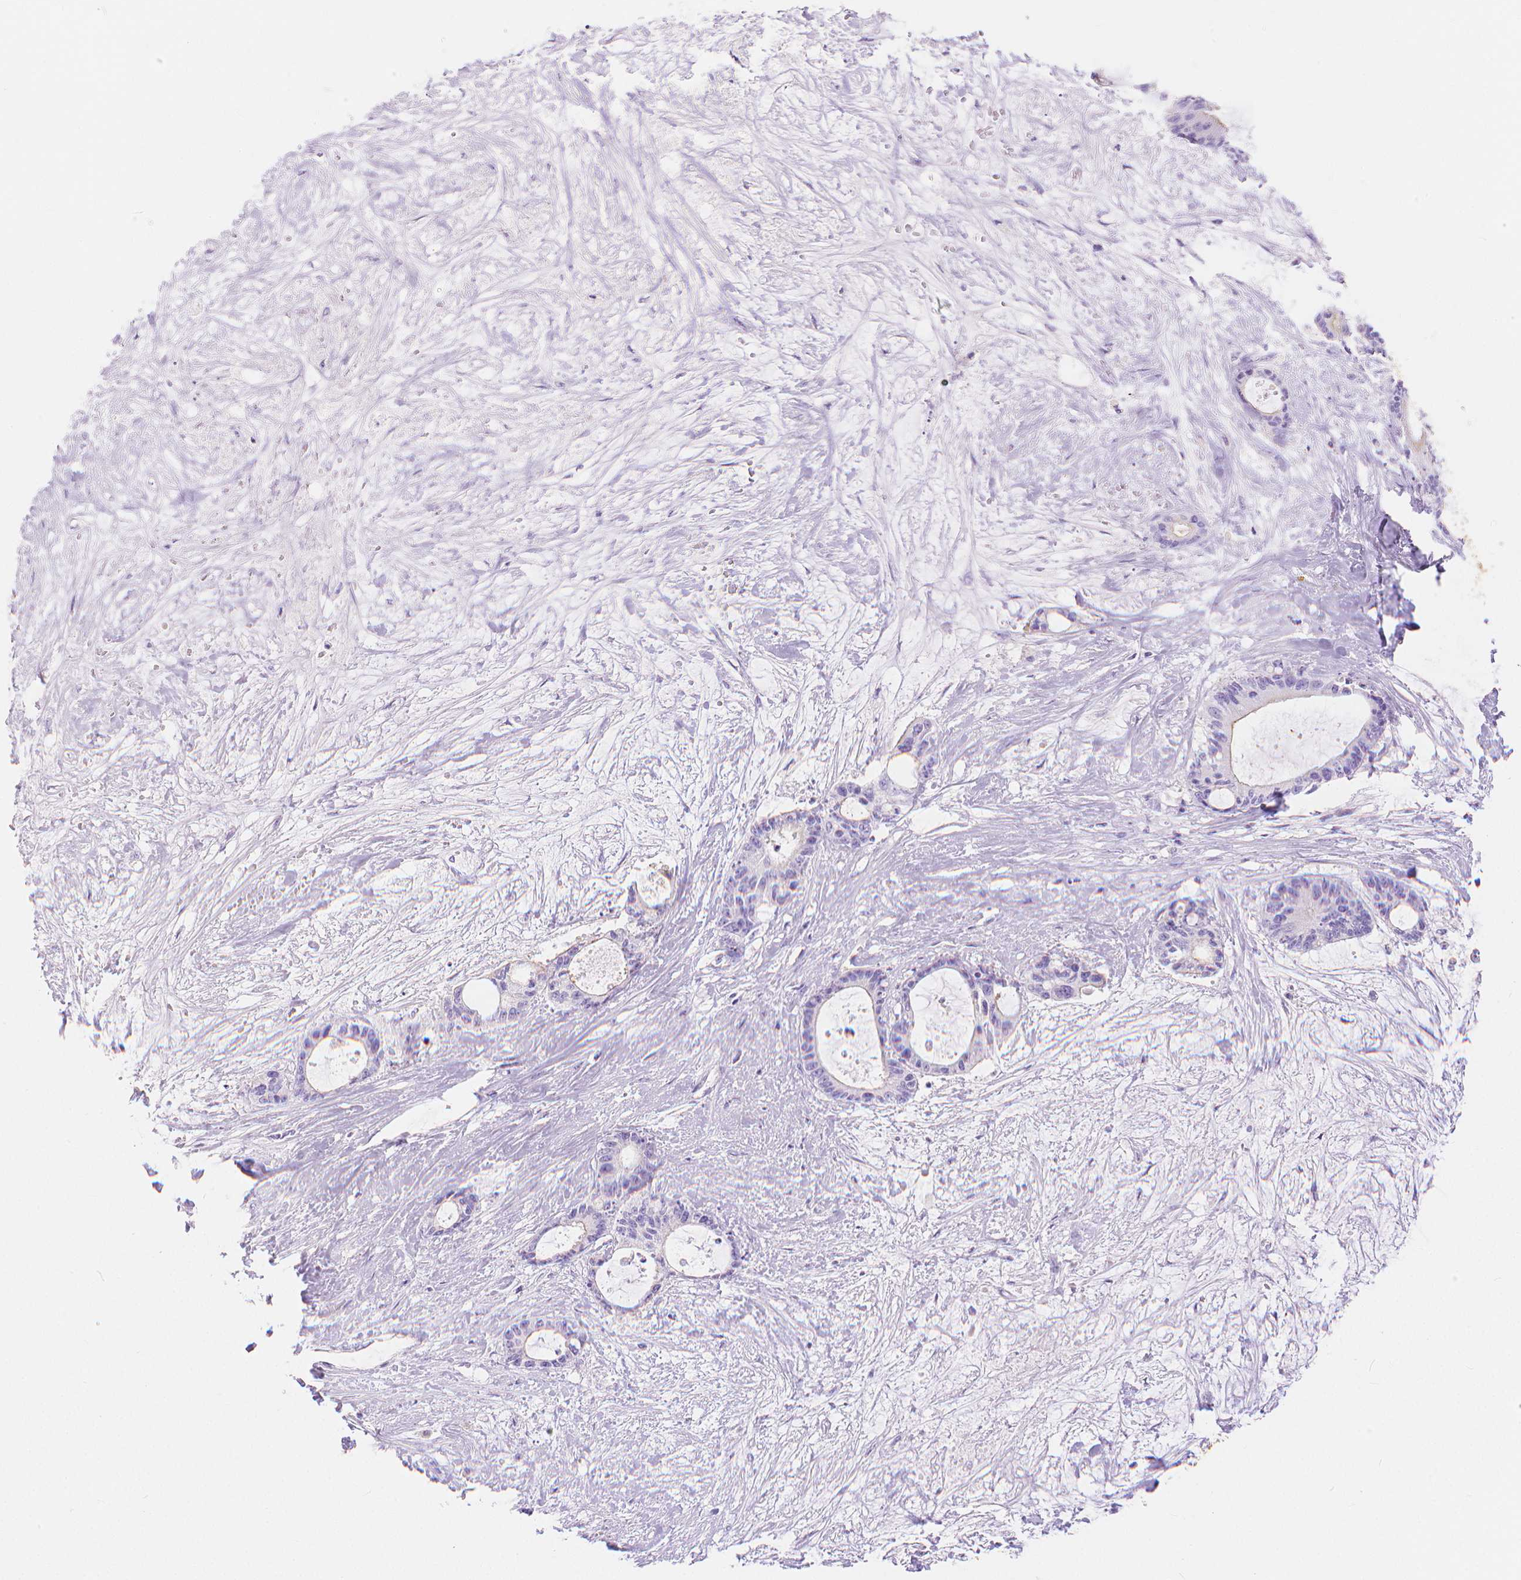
{"staining": {"intensity": "negative", "quantity": "none", "location": "none"}, "tissue": "liver cancer", "cell_type": "Tumor cells", "image_type": "cancer", "snomed": [{"axis": "morphology", "description": "Normal tissue, NOS"}, {"axis": "morphology", "description": "Cholangiocarcinoma"}, {"axis": "topography", "description": "Liver"}, {"axis": "topography", "description": "Peripheral nerve tissue"}], "caption": "Human liver cholangiocarcinoma stained for a protein using IHC displays no expression in tumor cells.", "gene": "SLC27A5", "patient": {"sex": "female", "age": 73}}